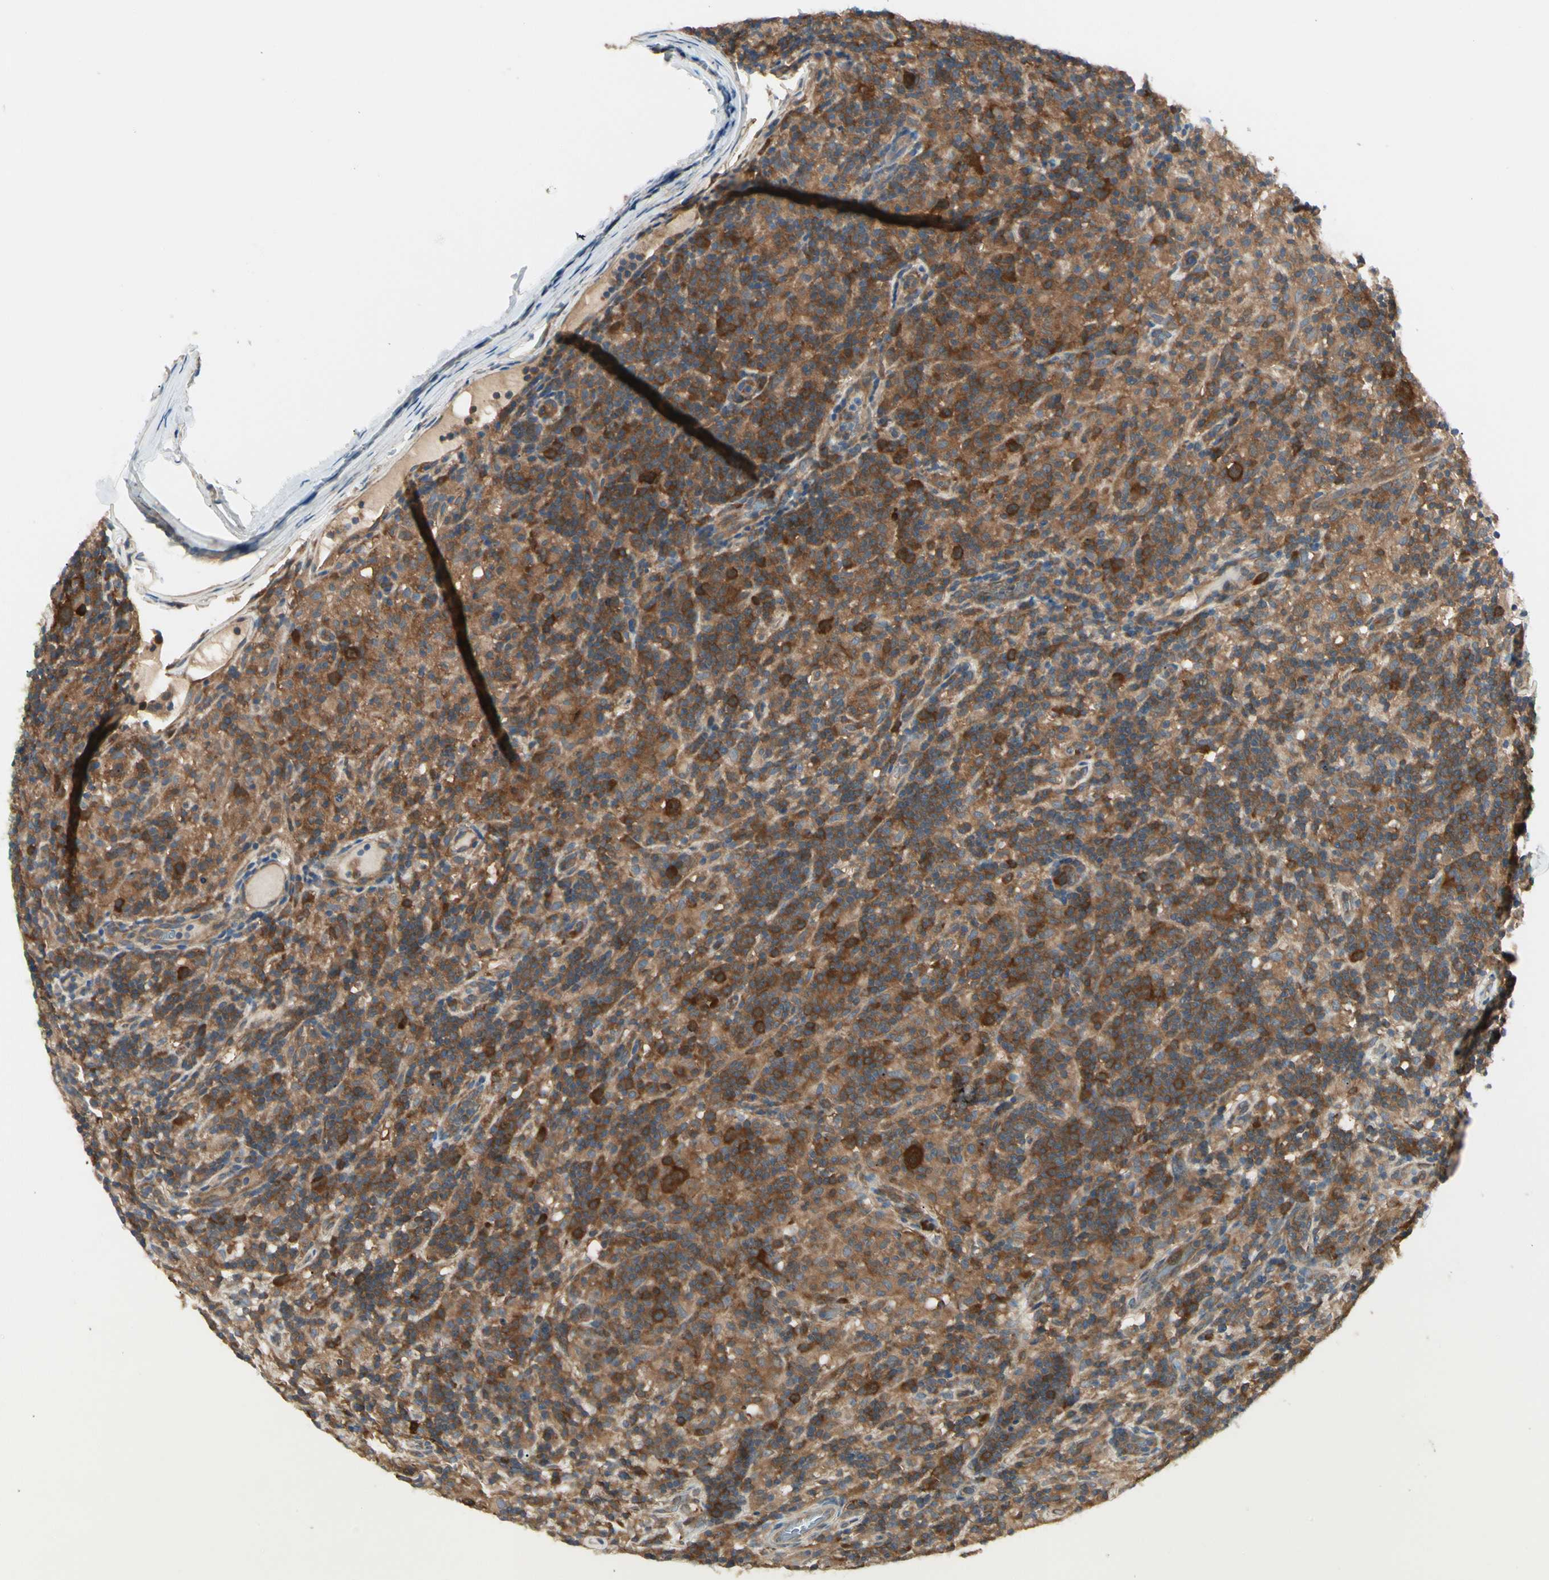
{"staining": {"intensity": "strong", "quantity": ">75%", "location": "cytoplasmic/membranous"}, "tissue": "lymphoma", "cell_type": "Tumor cells", "image_type": "cancer", "snomed": [{"axis": "morphology", "description": "Hodgkin's disease, NOS"}, {"axis": "topography", "description": "Lymph node"}], "caption": "A brown stain shows strong cytoplasmic/membranous positivity of a protein in Hodgkin's disease tumor cells. (DAB IHC with brightfield microscopy, high magnification).", "gene": "NME1-NME2", "patient": {"sex": "male", "age": 70}}